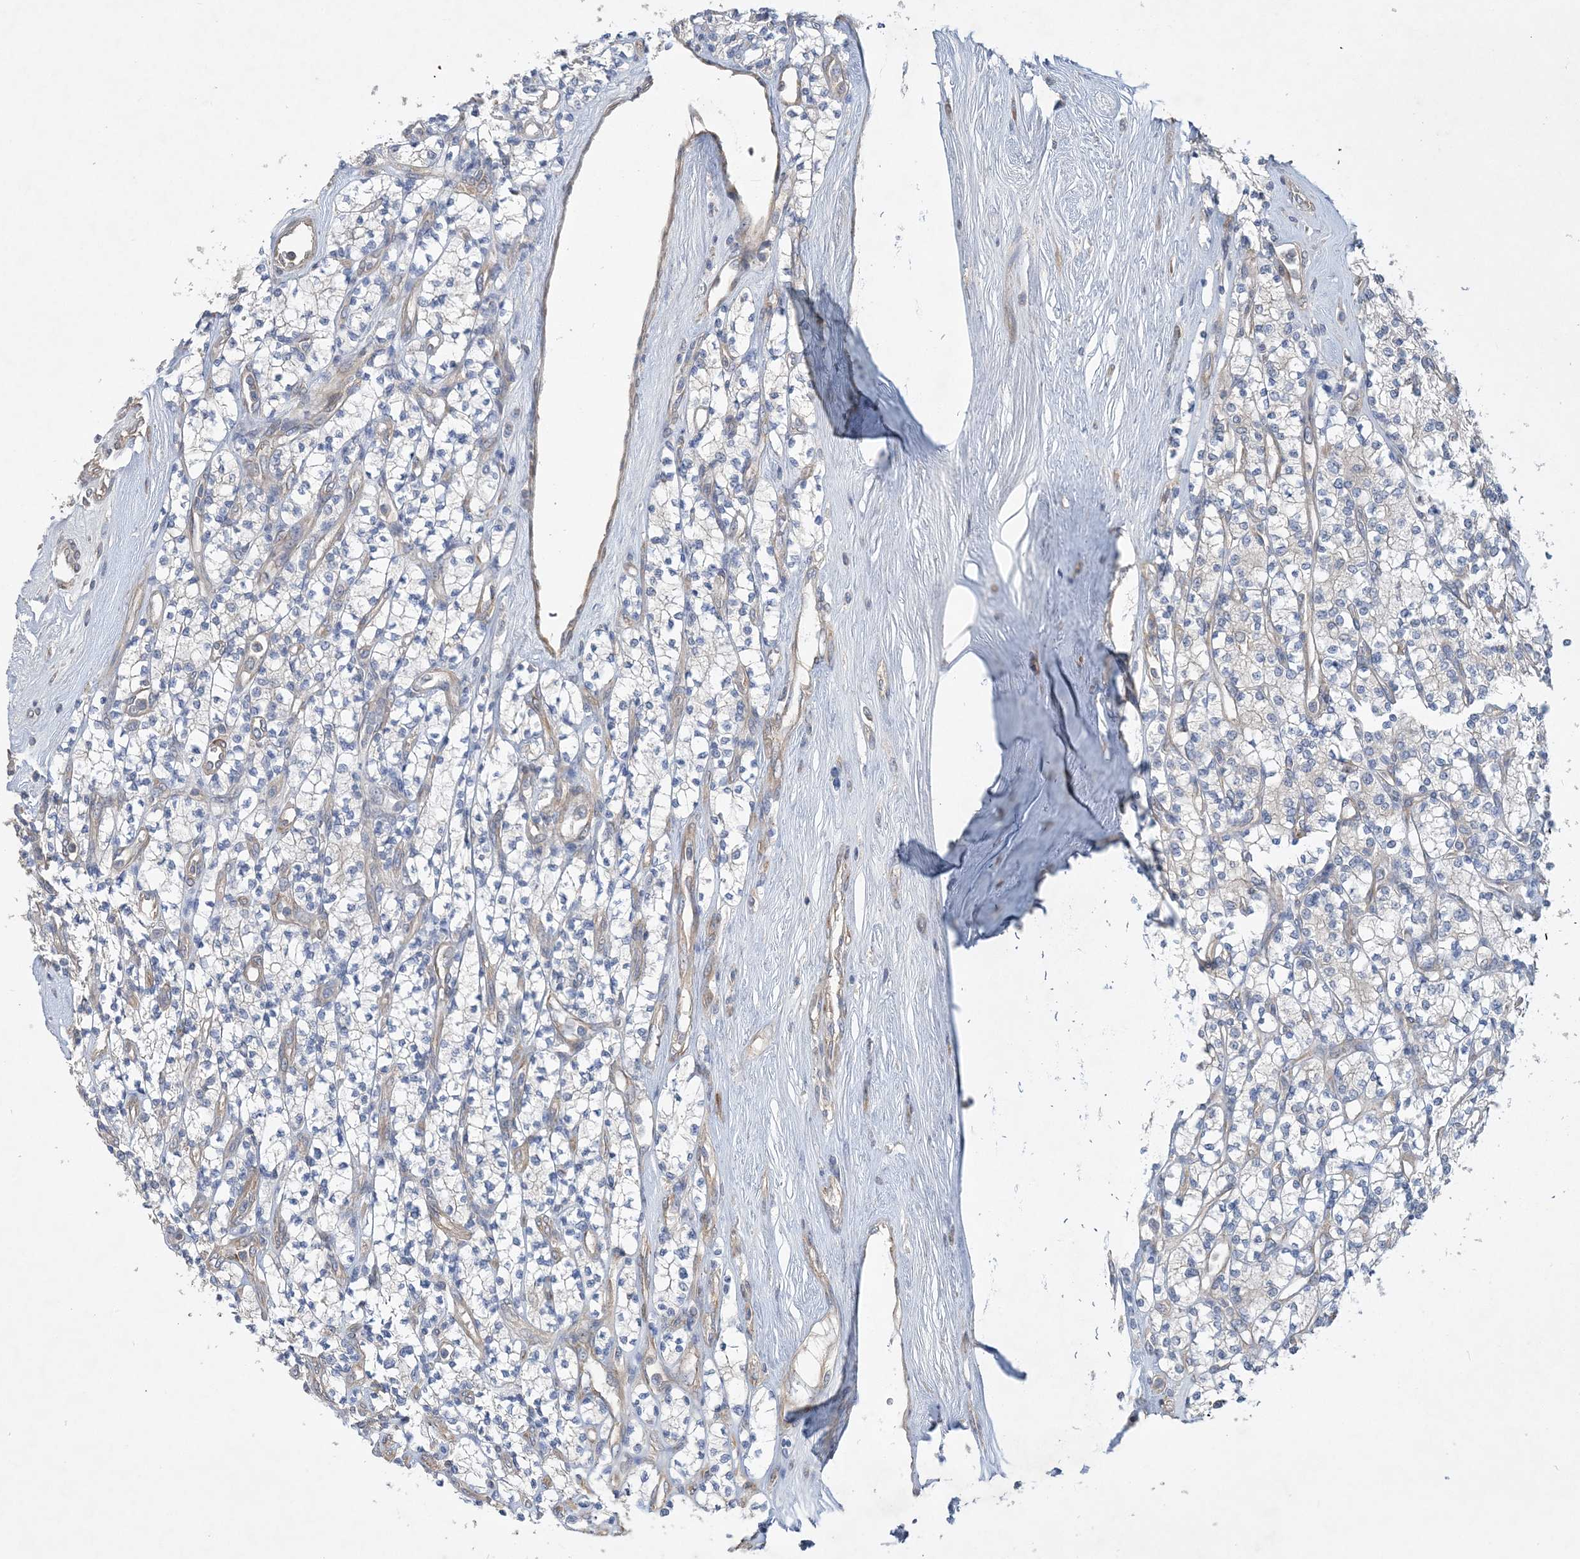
{"staining": {"intensity": "negative", "quantity": "none", "location": "none"}, "tissue": "renal cancer", "cell_type": "Tumor cells", "image_type": "cancer", "snomed": [{"axis": "morphology", "description": "Adenocarcinoma, NOS"}, {"axis": "topography", "description": "Kidney"}], "caption": "IHC photomicrograph of renal cancer (adenocarcinoma) stained for a protein (brown), which reveals no staining in tumor cells. The staining was performed using DAB to visualize the protein expression in brown, while the nuclei were stained in blue with hematoxylin (Magnification: 20x).", "gene": "MAP4K5", "patient": {"sex": "male", "age": 77}}